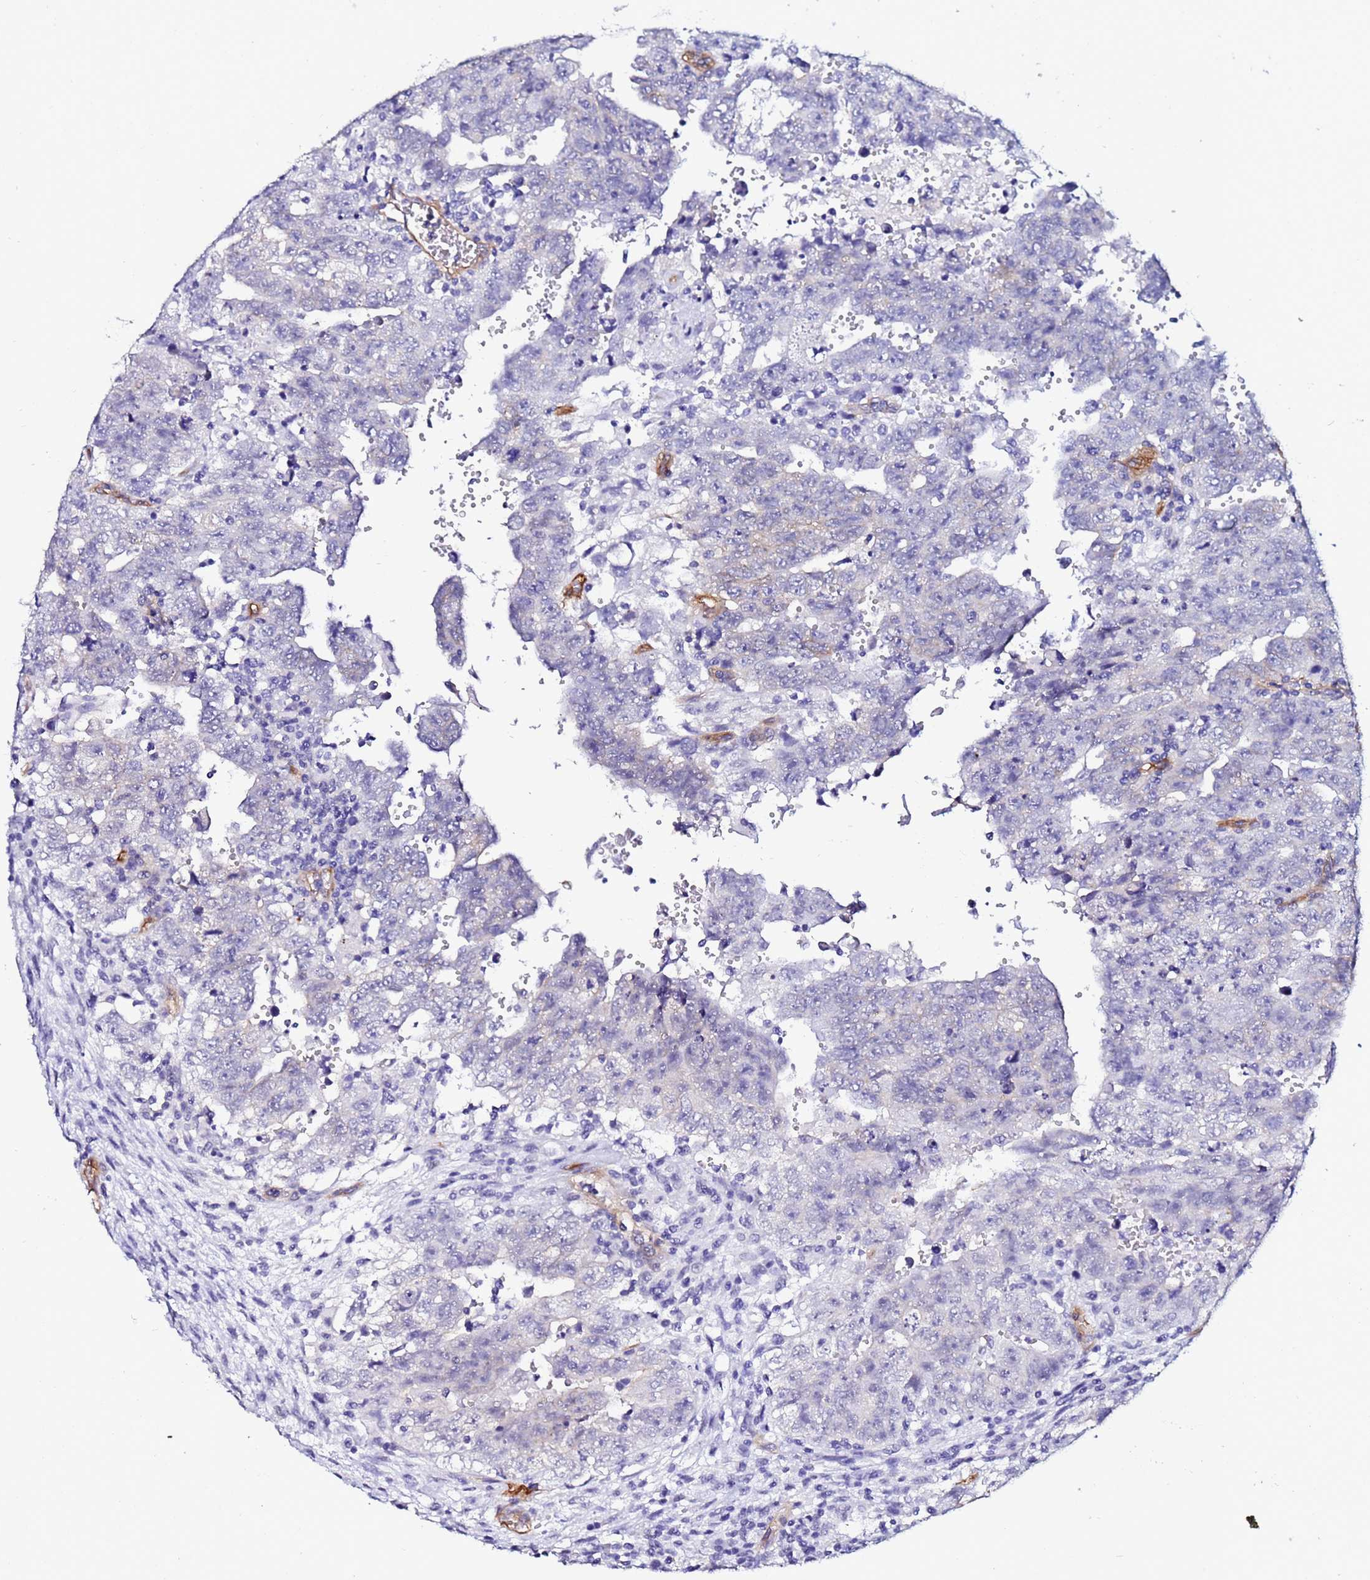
{"staining": {"intensity": "negative", "quantity": "none", "location": "none"}, "tissue": "testis cancer", "cell_type": "Tumor cells", "image_type": "cancer", "snomed": [{"axis": "morphology", "description": "Carcinoma, Embryonal, NOS"}, {"axis": "topography", "description": "Testis"}], "caption": "Immunohistochemistry (IHC) of testis embryonal carcinoma demonstrates no staining in tumor cells.", "gene": "DEFB104A", "patient": {"sex": "male", "age": 28}}